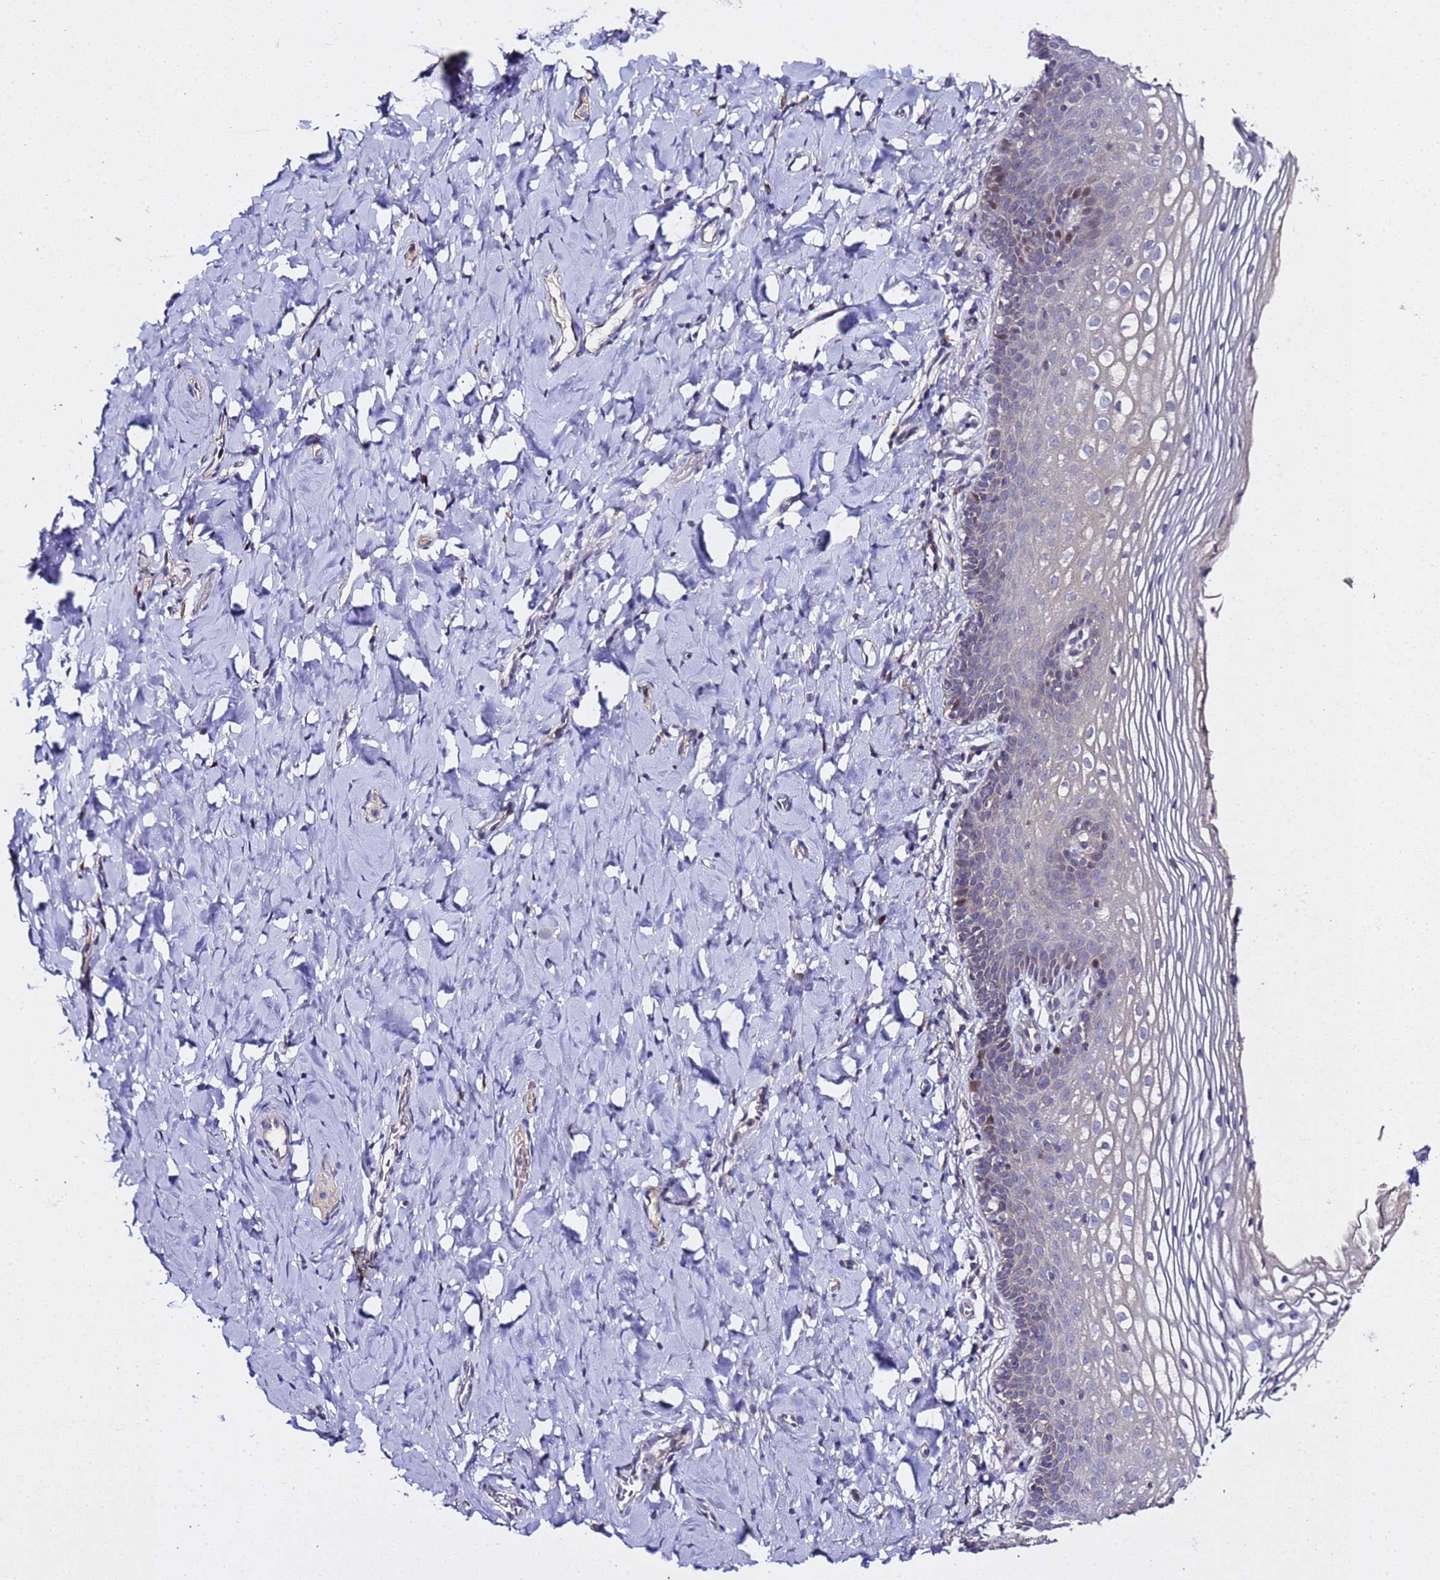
{"staining": {"intensity": "moderate", "quantity": "<25%", "location": "nuclear"}, "tissue": "vagina", "cell_type": "Squamous epithelial cells", "image_type": "normal", "snomed": [{"axis": "morphology", "description": "Normal tissue, NOS"}, {"axis": "topography", "description": "Vagina"}], "caption": "Squamous epithelial cells reveal low levels of moderate nuclear staining in about <25% of cells in normal vagina. The protein is stained brown, and the nuclei are stained in blue (DAB (3,3'-diaminobenzidine) IHC with brightfield microscopy, high magnification).", "gene": "ALG3", "patient": {"sex": "female", "age": 60}}